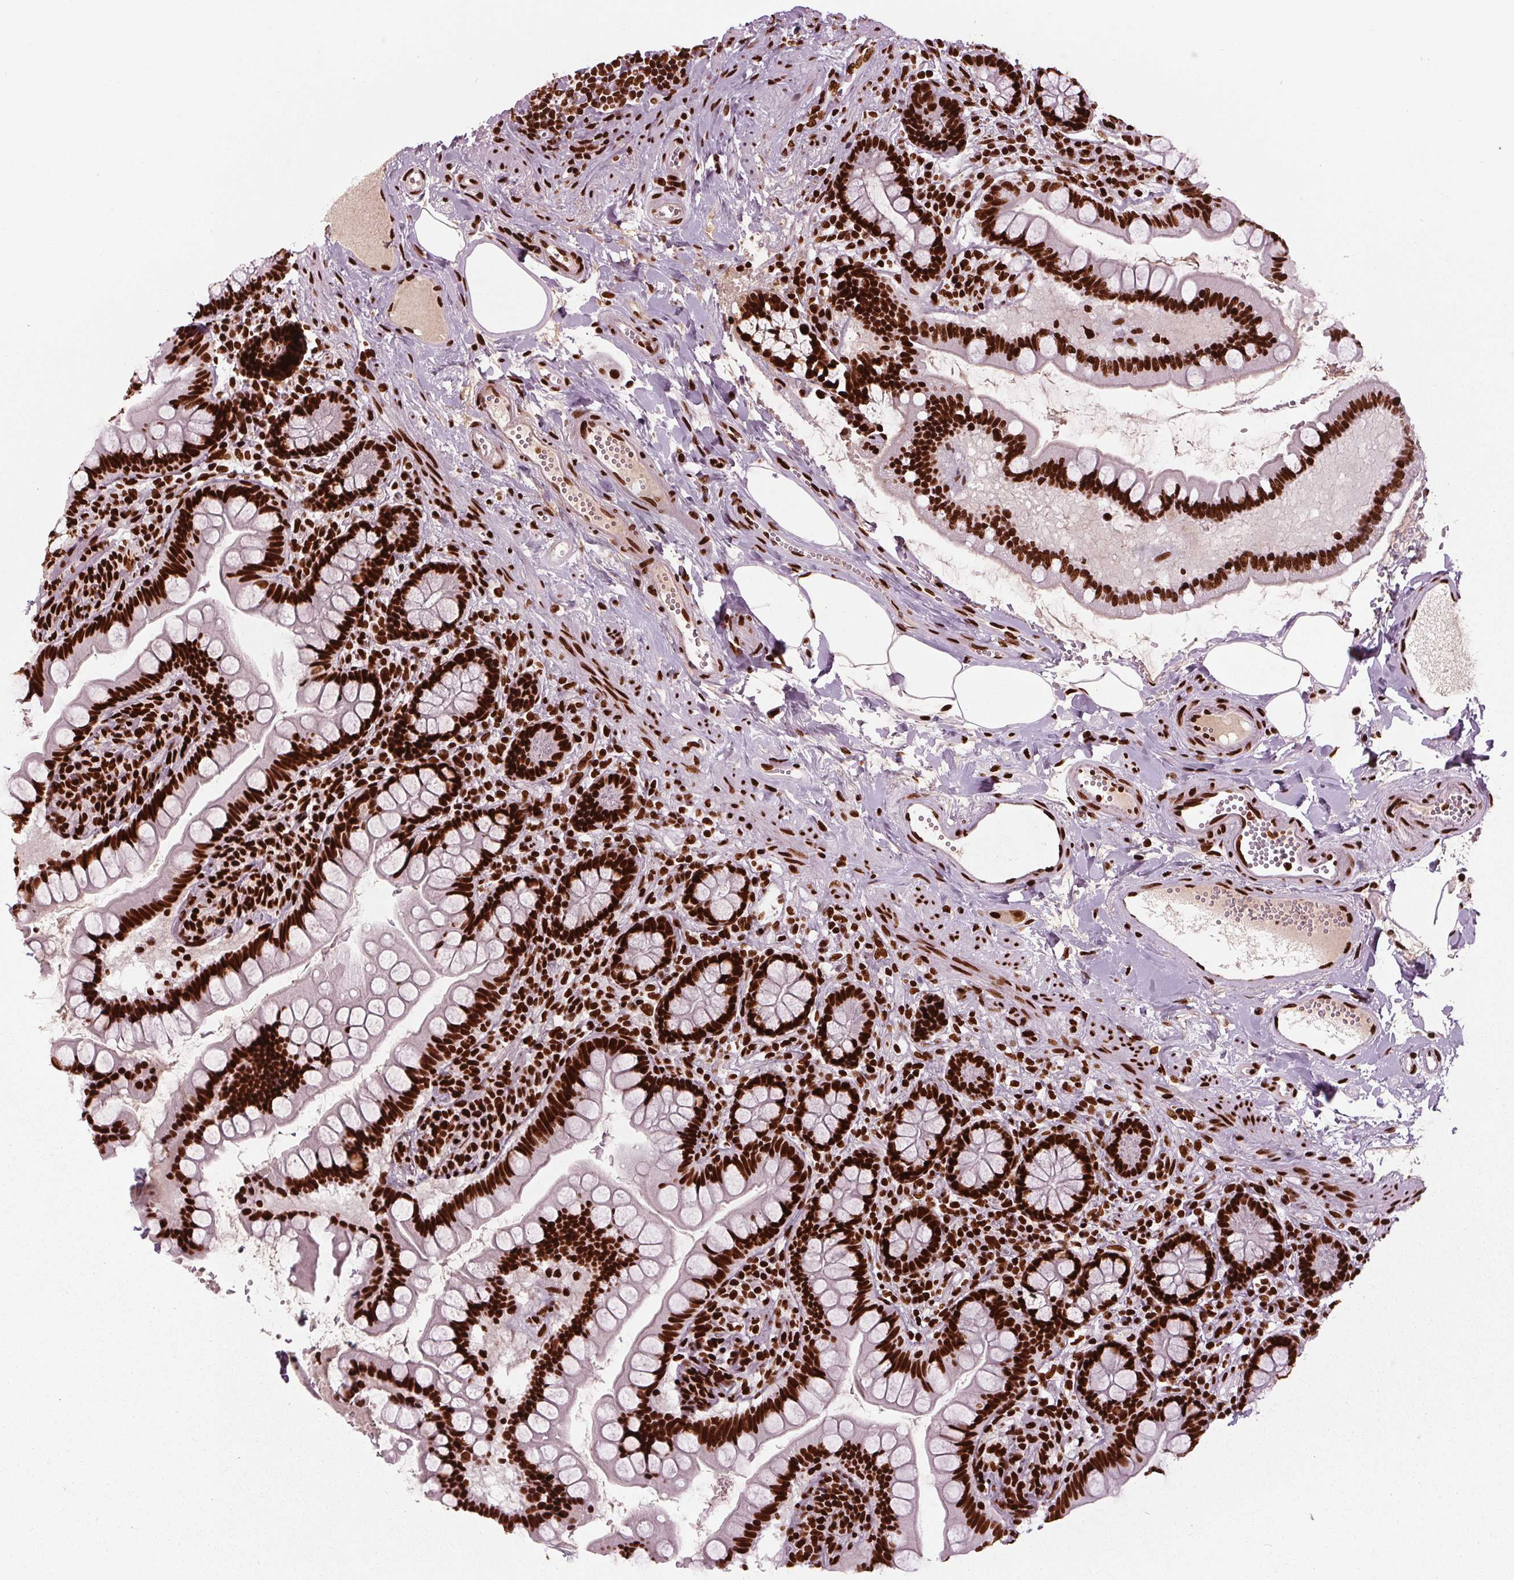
{"staining": {"intensity": "strong", "quantity": ">75%", "location": "nuclear"}, "tissue": "small intestine", "cell_type": "Glandular cells", "image_type": "normal", "snomed": [{"axis": "morphology", "description": "Normal tissue, NOS"}, {"axis": "topography", "description": "Small intestine"}], "caption": "IHC (DAB) staining of normal human small intestine reveals strong nuclear protein positivity in about >75% of glandular cells. The staining was performed using DAB (3,3'-diaminobenzidine), with brown indicating positive protein expression. Nuclei are stained blue with hematoxylin.", "gene": "BRD4", "patient": {"sex": "female", "age": 56}}